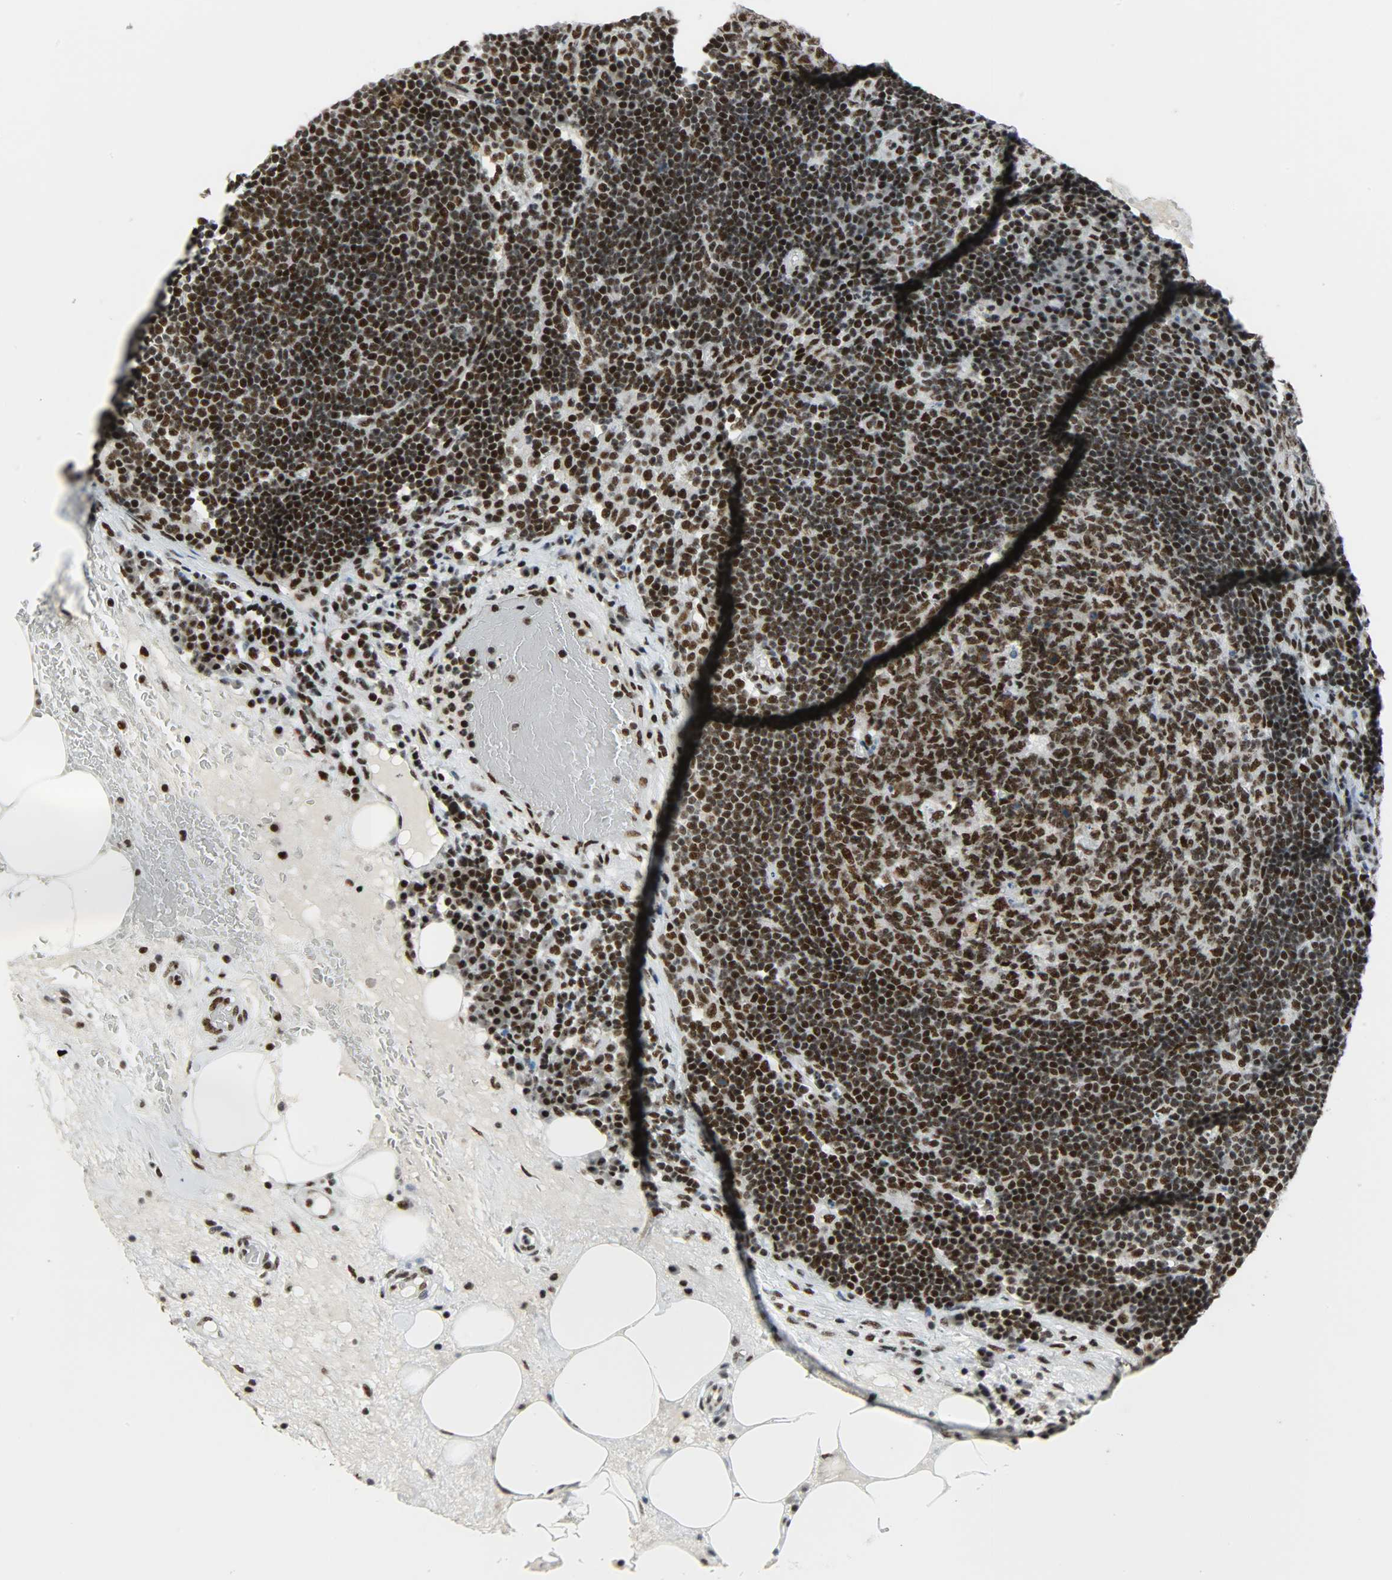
{"staining": {"intensity": "strong", "quantity": ">75%", "location": "cytoplasmic/membranous,nuclear"}, "tissue": "lymph node", "cell_type": "Germinal center cells", "image_type": "normal", "snomed": [{"axis": "morphology", "description": "Normal tissue, NOS"}, {"axis": "morphology", "description": "Squamous cell carcinoma, metastatic, NOS"}, {"axis": "topography", "description": "Lymph node"}], "caption": "About >75% of germinal center cells in unremarkable lymph node reveal strong cytoplasmic/membranous,nuclear protein staining as visualized by brown immunohistochemical staining.", "gene": "SNRPA", "patient": {"sex": "female", "age": 53}}